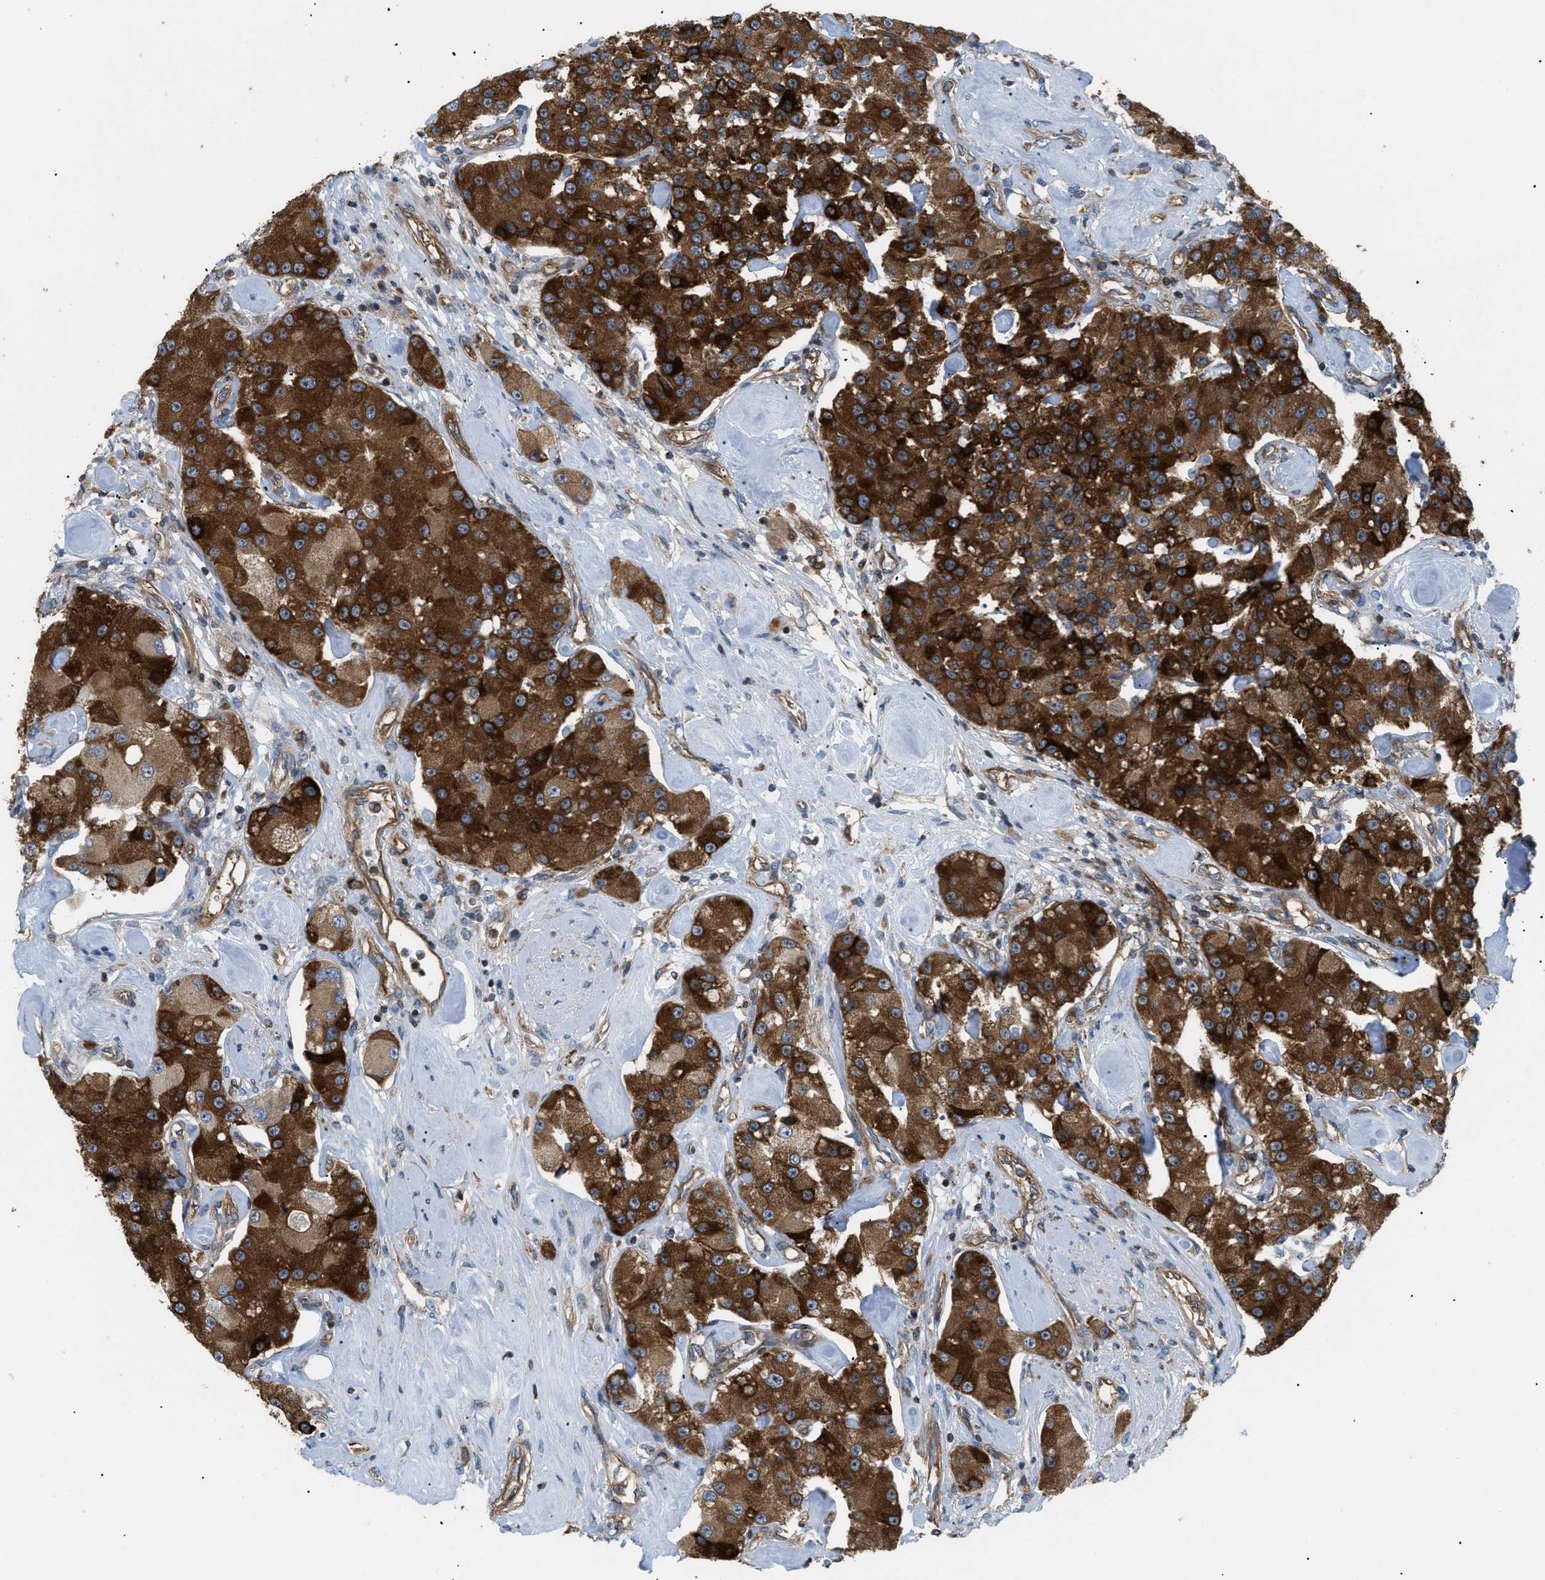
{"staining": {"intensity": "strong", "quantity": ">75%", "location": "cytoplasmic/membranous"}, "tissue": "carcinoid", "cell_type": "Tumor cells", "image_type": "cancer", "snomed": [{"axis": "morphology", "description": "Carcinoid, malignant, NOS"}, {"axis": "topography", "description": "Pancreas"}], "caption": "Carcinoid stained with immunohistochemistry reveals strong cytoplasmic/membranous expression in about >75% of tumor cells.", "gene": "ATP2A3", "patient": {"sex": "male", "age": 41}}